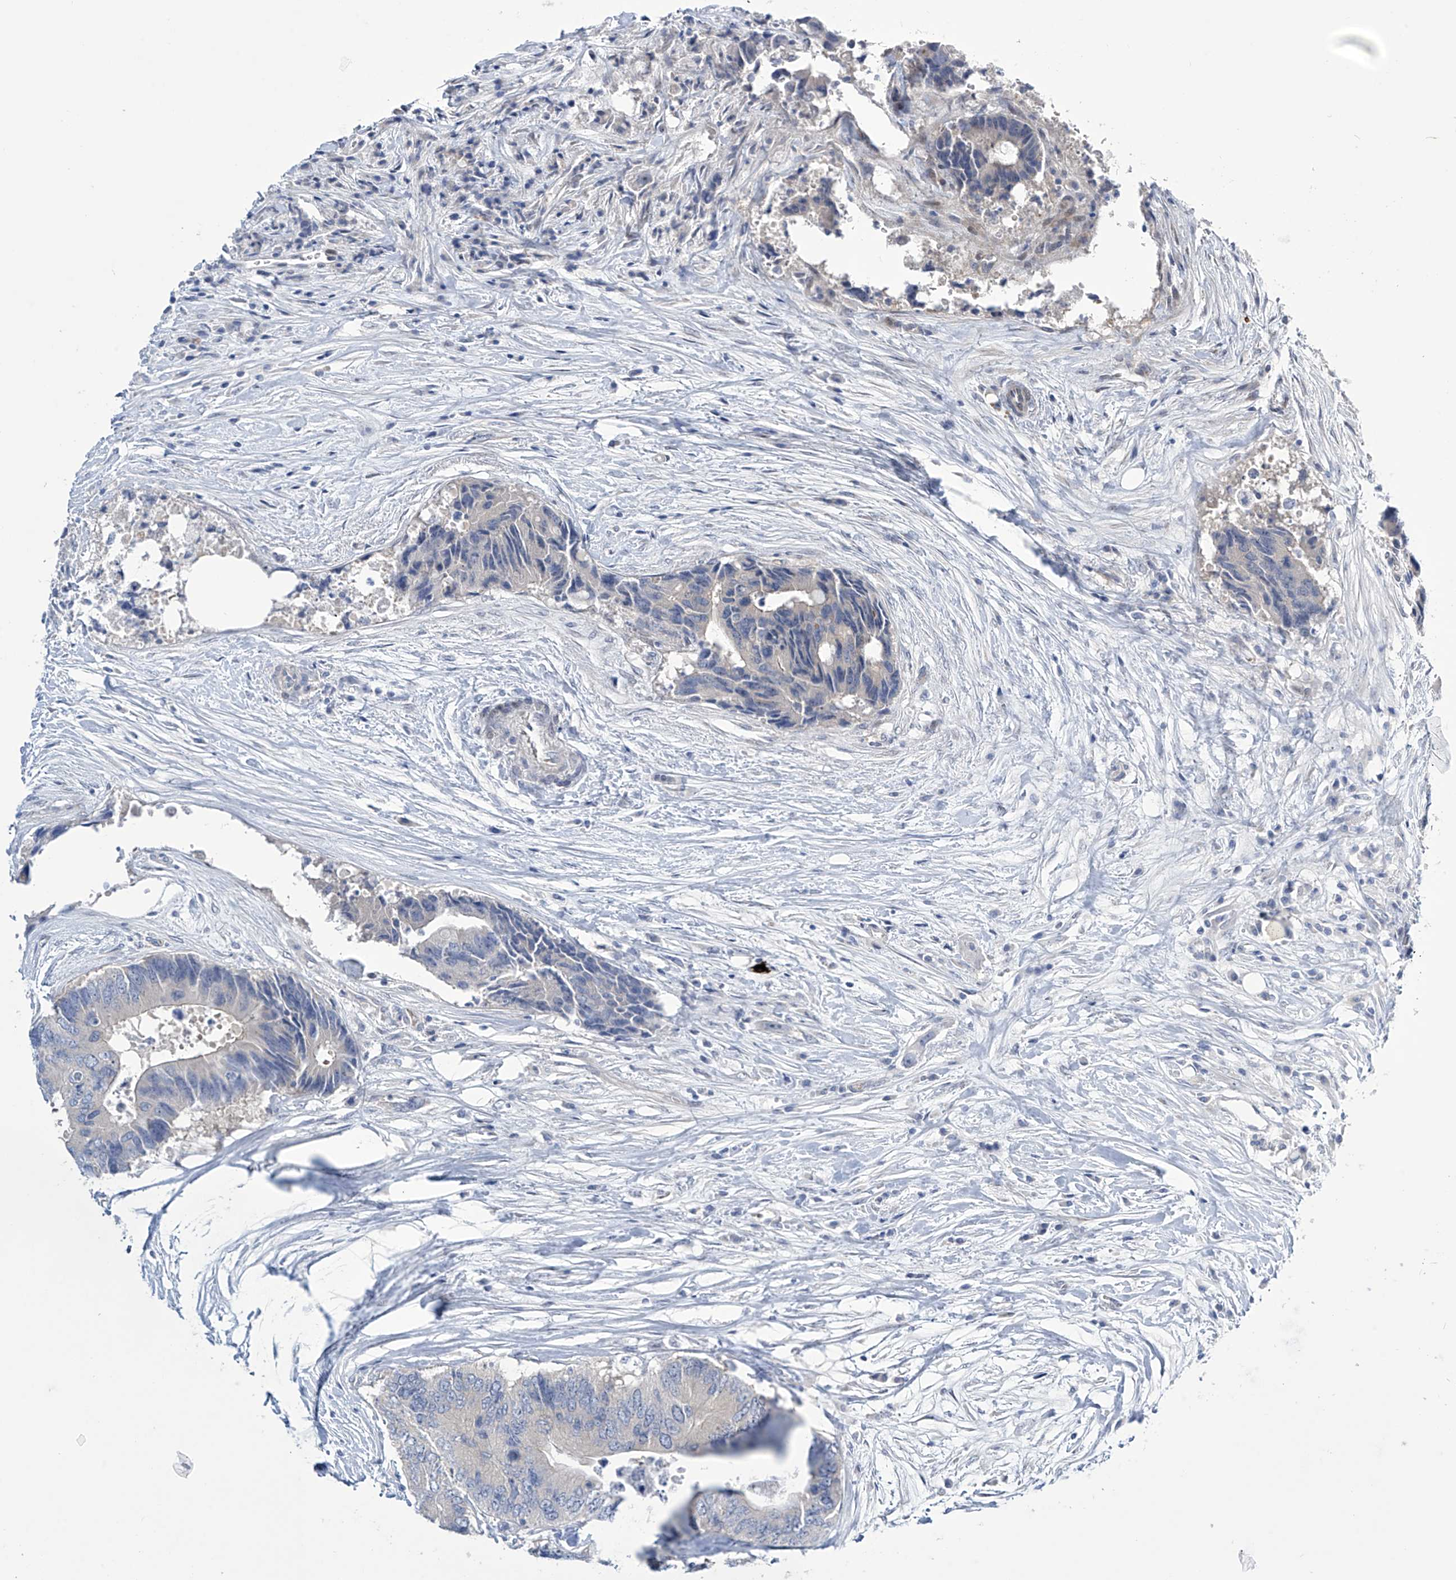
{"staining": {"intensity": "negative", "quantity": "none", "location": "none"}, "tissue": "colorectal cancer", "cell_type": "Tumor cells", "image_type": "cancer", "snomed": [{"axis": "morphology", "description": "Adenocarcinoma, NOS"}, {"axis": "topography", "description": "Colon"}], "caption": "IHC micrograph of colorectal adenocarcinoma stained for a protein (brown), which shows no positivity in tumor cells. (DAB (3,3'-diaminobenzidine) IHC with hematoxylin counter stain).", "gene": "TRIM60", "patient": {"sex": "male", "age": 71}}